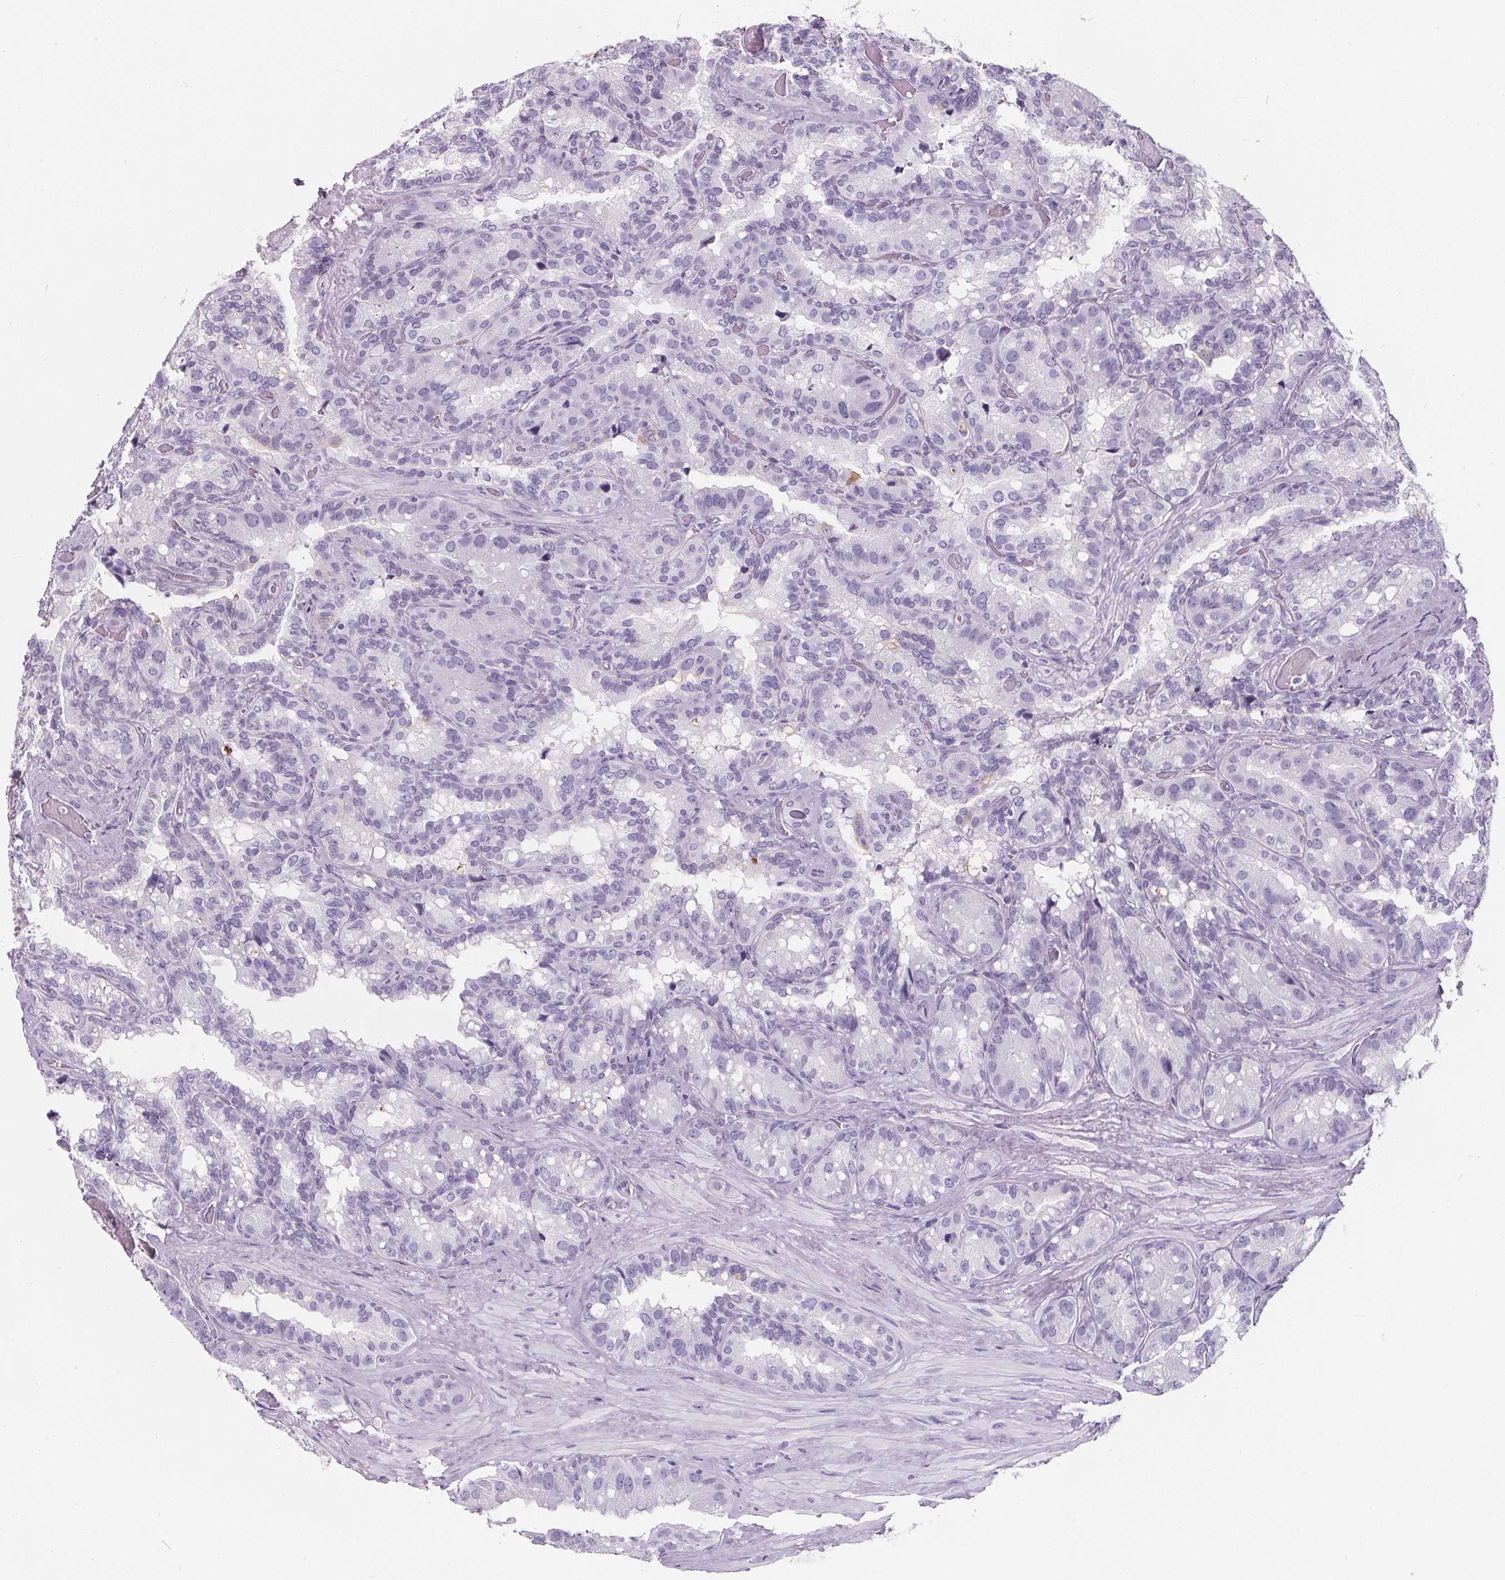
{"staining": {"intensity": "negative", "quantity": "none", "location": "none"}, "tissue": "seminal vesicle", "cell_type": "Glandular cells", "image_type": "normal", "snomed": [{"axis": "morphology", "description": "Normal tissue, NOS"}, {"axis": "topography", "description": "Seminal veicle"}], "caption": "This is an immunohistochemistry (IHC) photomicrograph of benign seminal vesicle. There is no staining in glandular cells.", "gene": "ADRB1", "patient": {"sex": "male", "age": 60}}